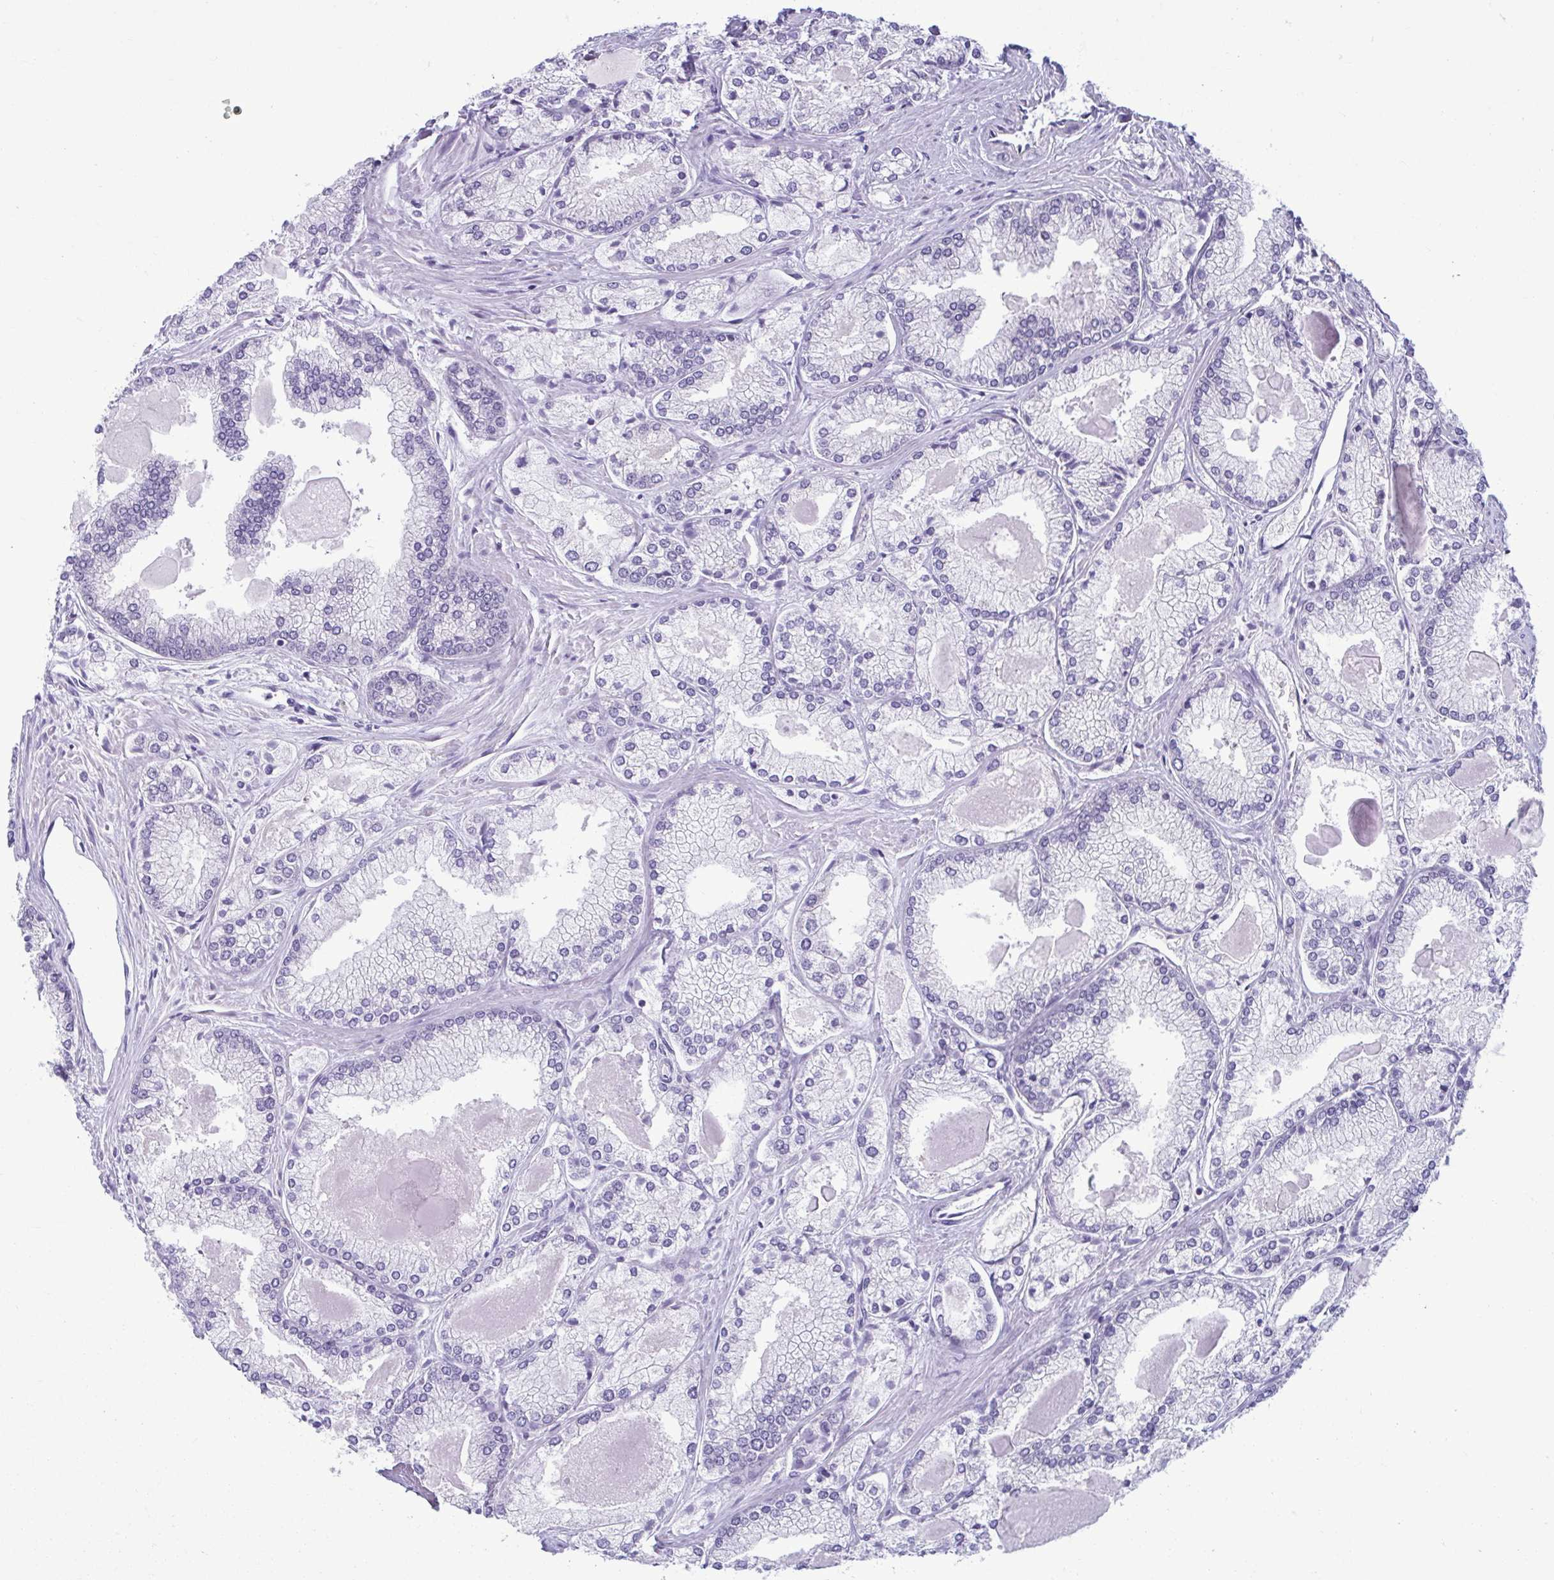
{"staining": {"intensity": "negative", "quantity": "none", "location": "none"}, "tissue": "prostate cancer", "cell_type": "Tumor cells", "image_type": "cancer", "snomed": [{"axis": "morphology", "description": "Adenocarcinoma, High grade"}, {"axis": "topography", "description": "Prostate"}], "caption": "Tumor cells are negative for brown protein staining in adenocarcinoma (high-grade) (prostate).", "gene": "TMEM108", "patient": {"sex": "male", "age": 68}}